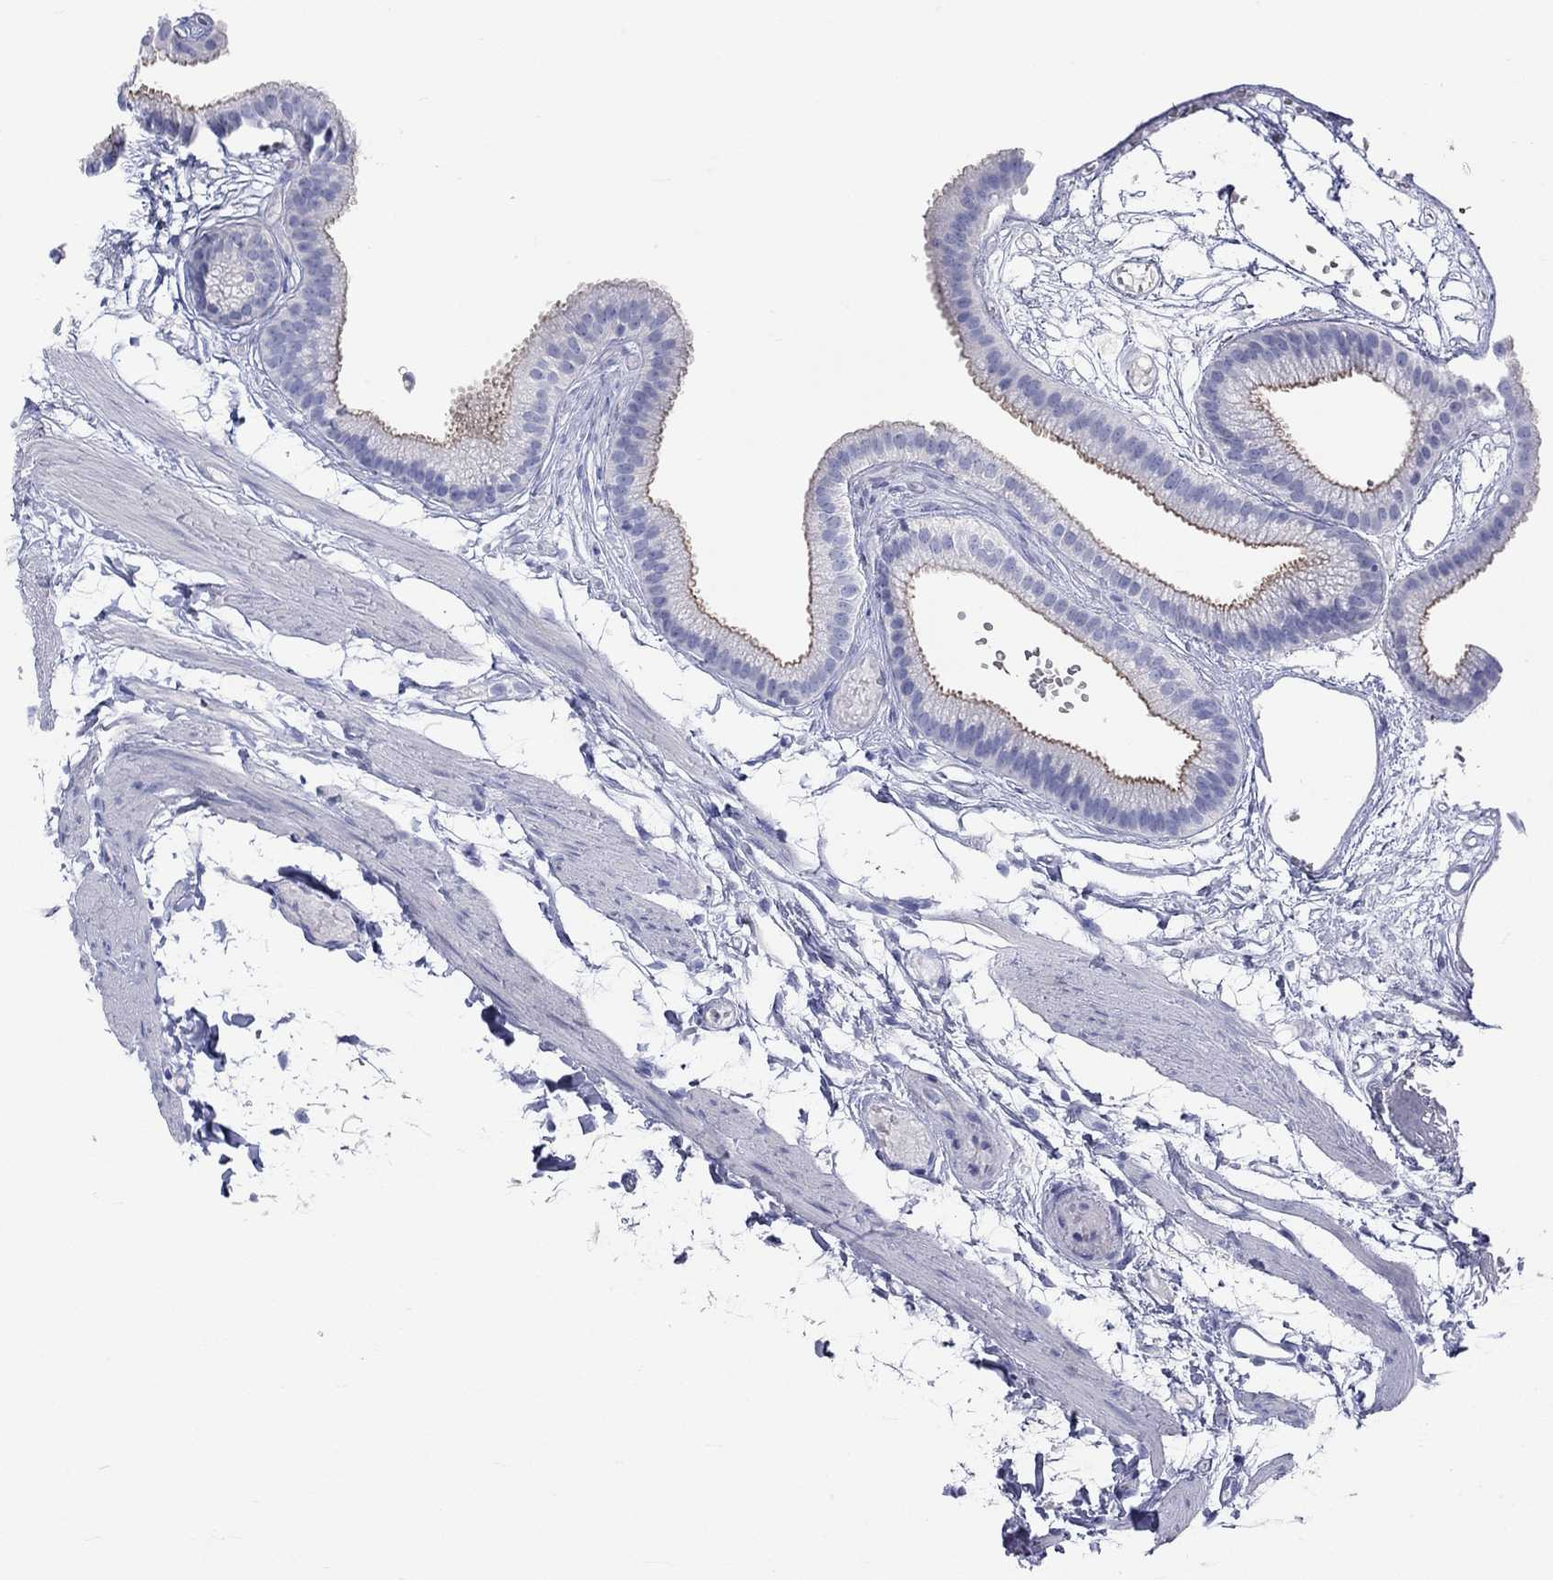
{"staining": {"intensity": "weak", "quantity": "<25%", "location": "cytoplasmic/membranous"}, "tissue": "gallbladder", "cell_type": "Glandular cells", "image_type": "normal", "snomed": [{"axis": "morphology", "description": "Normal tissue, NOS"}, {"axis": "topography", "description": "Gallbladder"}], "caption": "The image reveals no staining of glandular cells in unremarkable gallbladder. The staining was performed using DAB (3,3'-diaminobenzidine) to visualize the protein expression in brown, while the nuclei were stained in blue with hematoxylin (Magnification: 20x).", "gene": "SPATA9", "patient": {"sex": "female", "age": 45}}